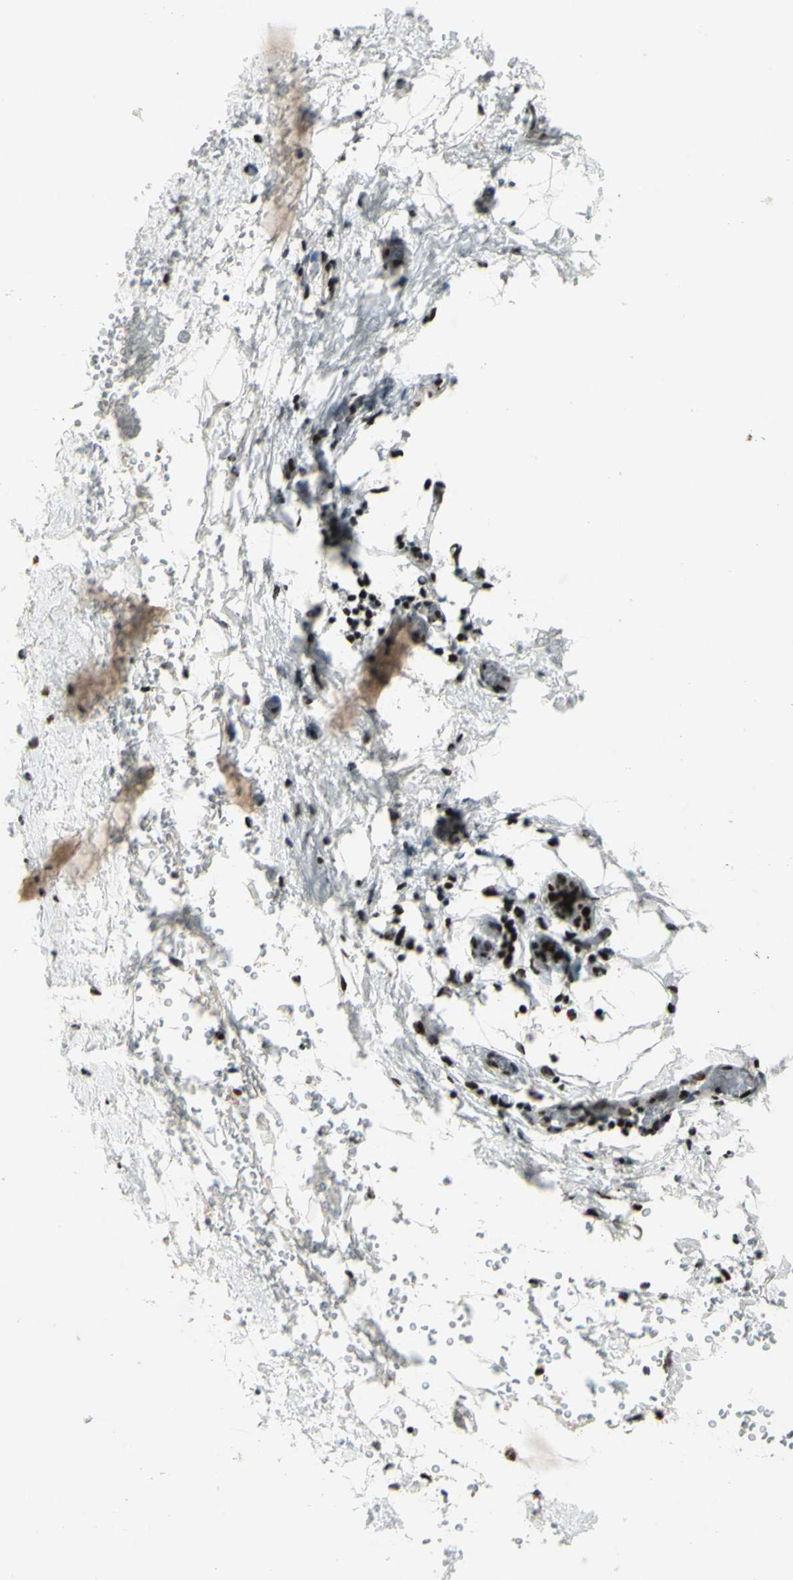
{"staining": {"intensity": "strong", "quantity": ">75%", "location": "nuclear"}, "tissue": "breast", "cell_type": "Adipocytes", "image_type": "normal", "snomed": [{"axis": "morphology", "description": "Normal tissue, NOS"}, {"axis": "topography", "description": "Breast"}], "caption": "Benign breast exhibits strong nuclear staining in about >75% of adipocytes (DAB (3,3'-diaminobenzidine) IHC with brightfield microscopy, high magnification)..", "gene": "SUPT6H", "patient": {"sex": "female", "age": 27}}